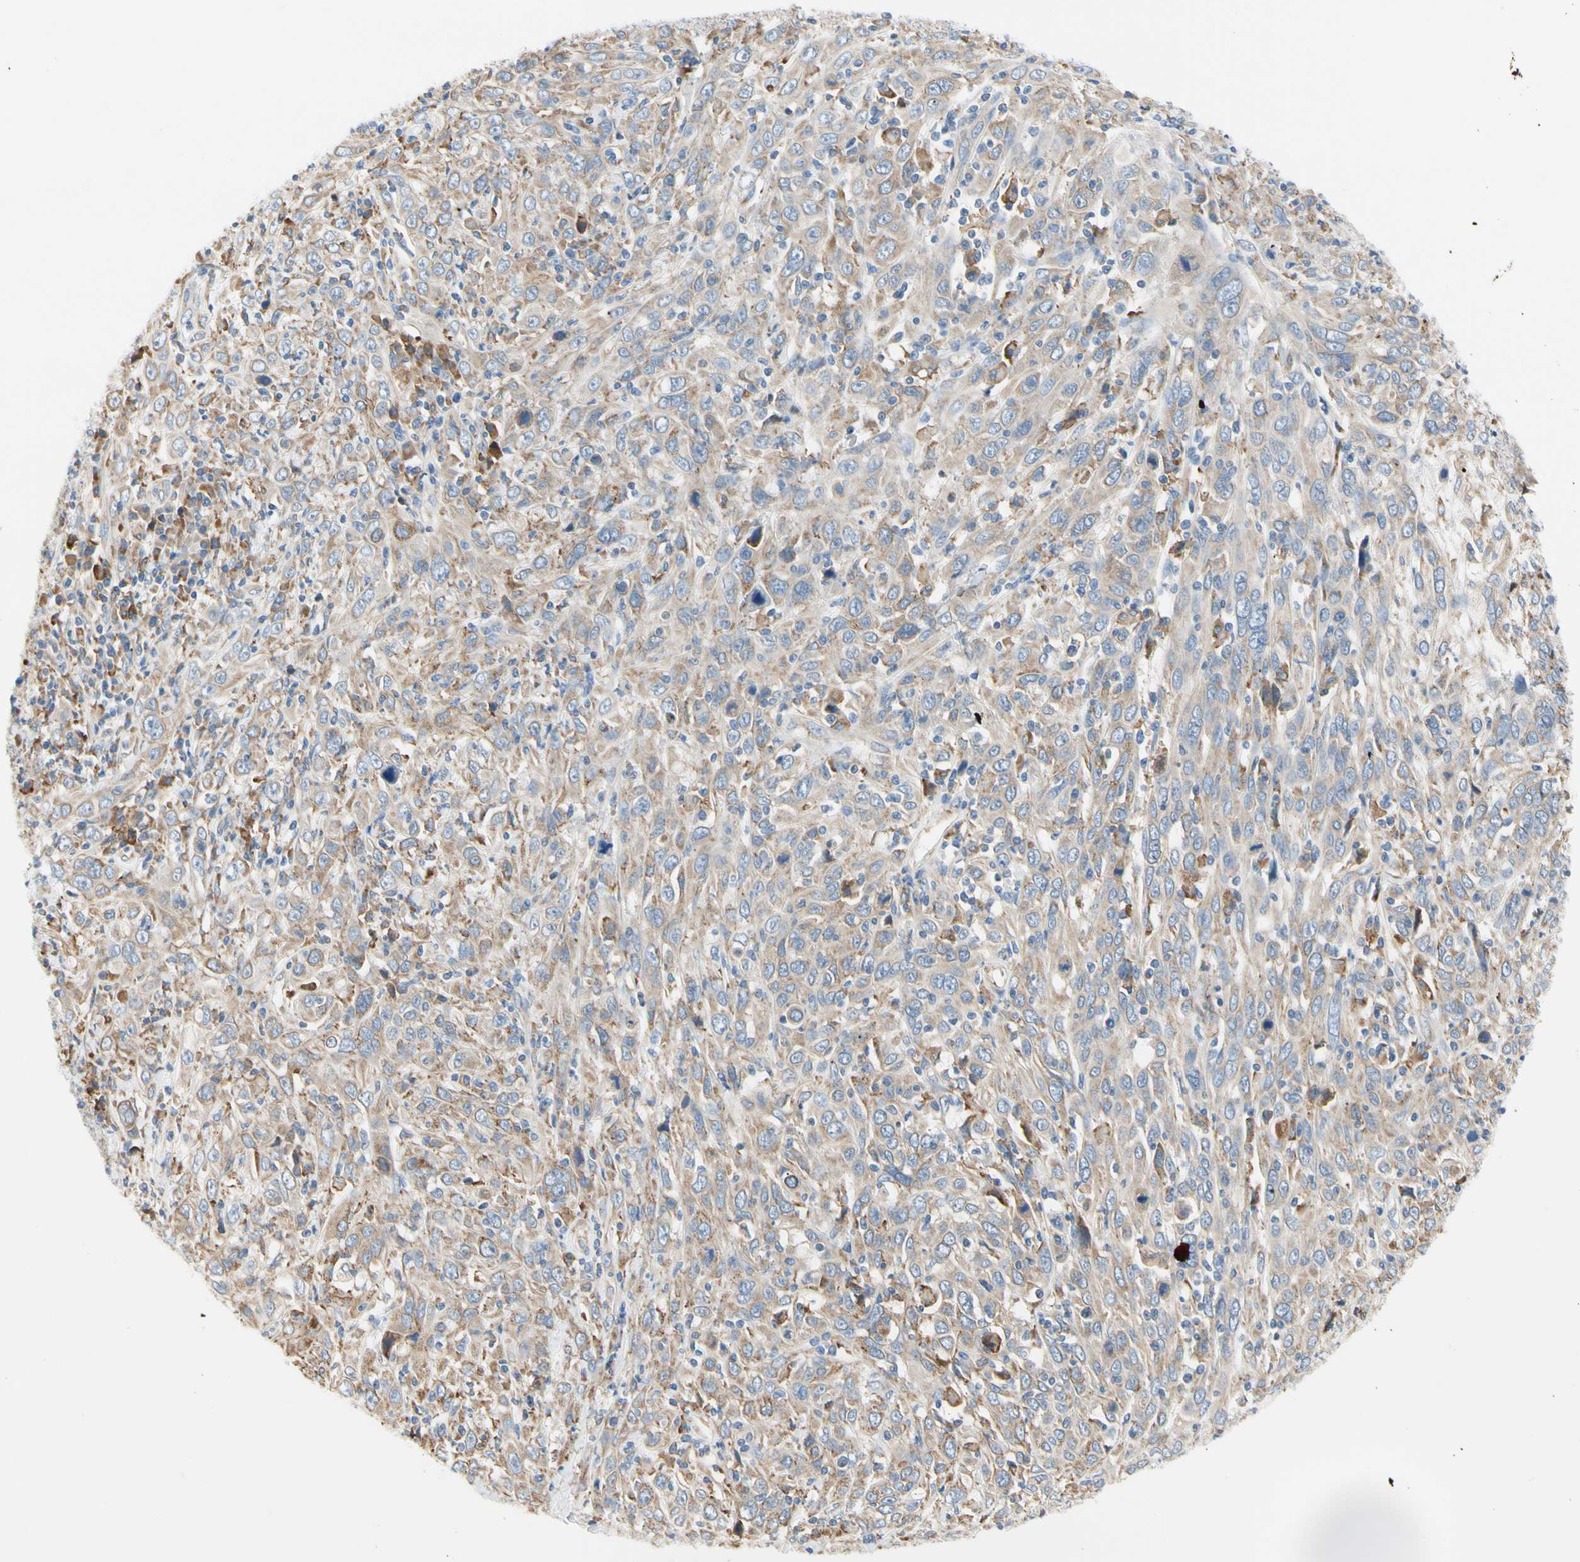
{"staining": {"intensity": "weak", "quantity": ">75%", "location": "cytoplasmic/membranous"}, "tissue": "cervical cancer", "cell_type": "Tumor cells", "image_type": "cancer", "snomed": [{"axis": "morphology", "description": "Squamous cell carcinoma, NOS"}, {"axis": "topography", "description": "Cervix"}], "caption": "The image shows a brown stain indicating the presence of a protein in the cytoplasmic/membranous of tumor cells in cervical cancer (squamous cell carcinoma). Nuclei are stained in blue.", "gene": "STXBP1", "patient": {"sex": "female", "age": 46}}